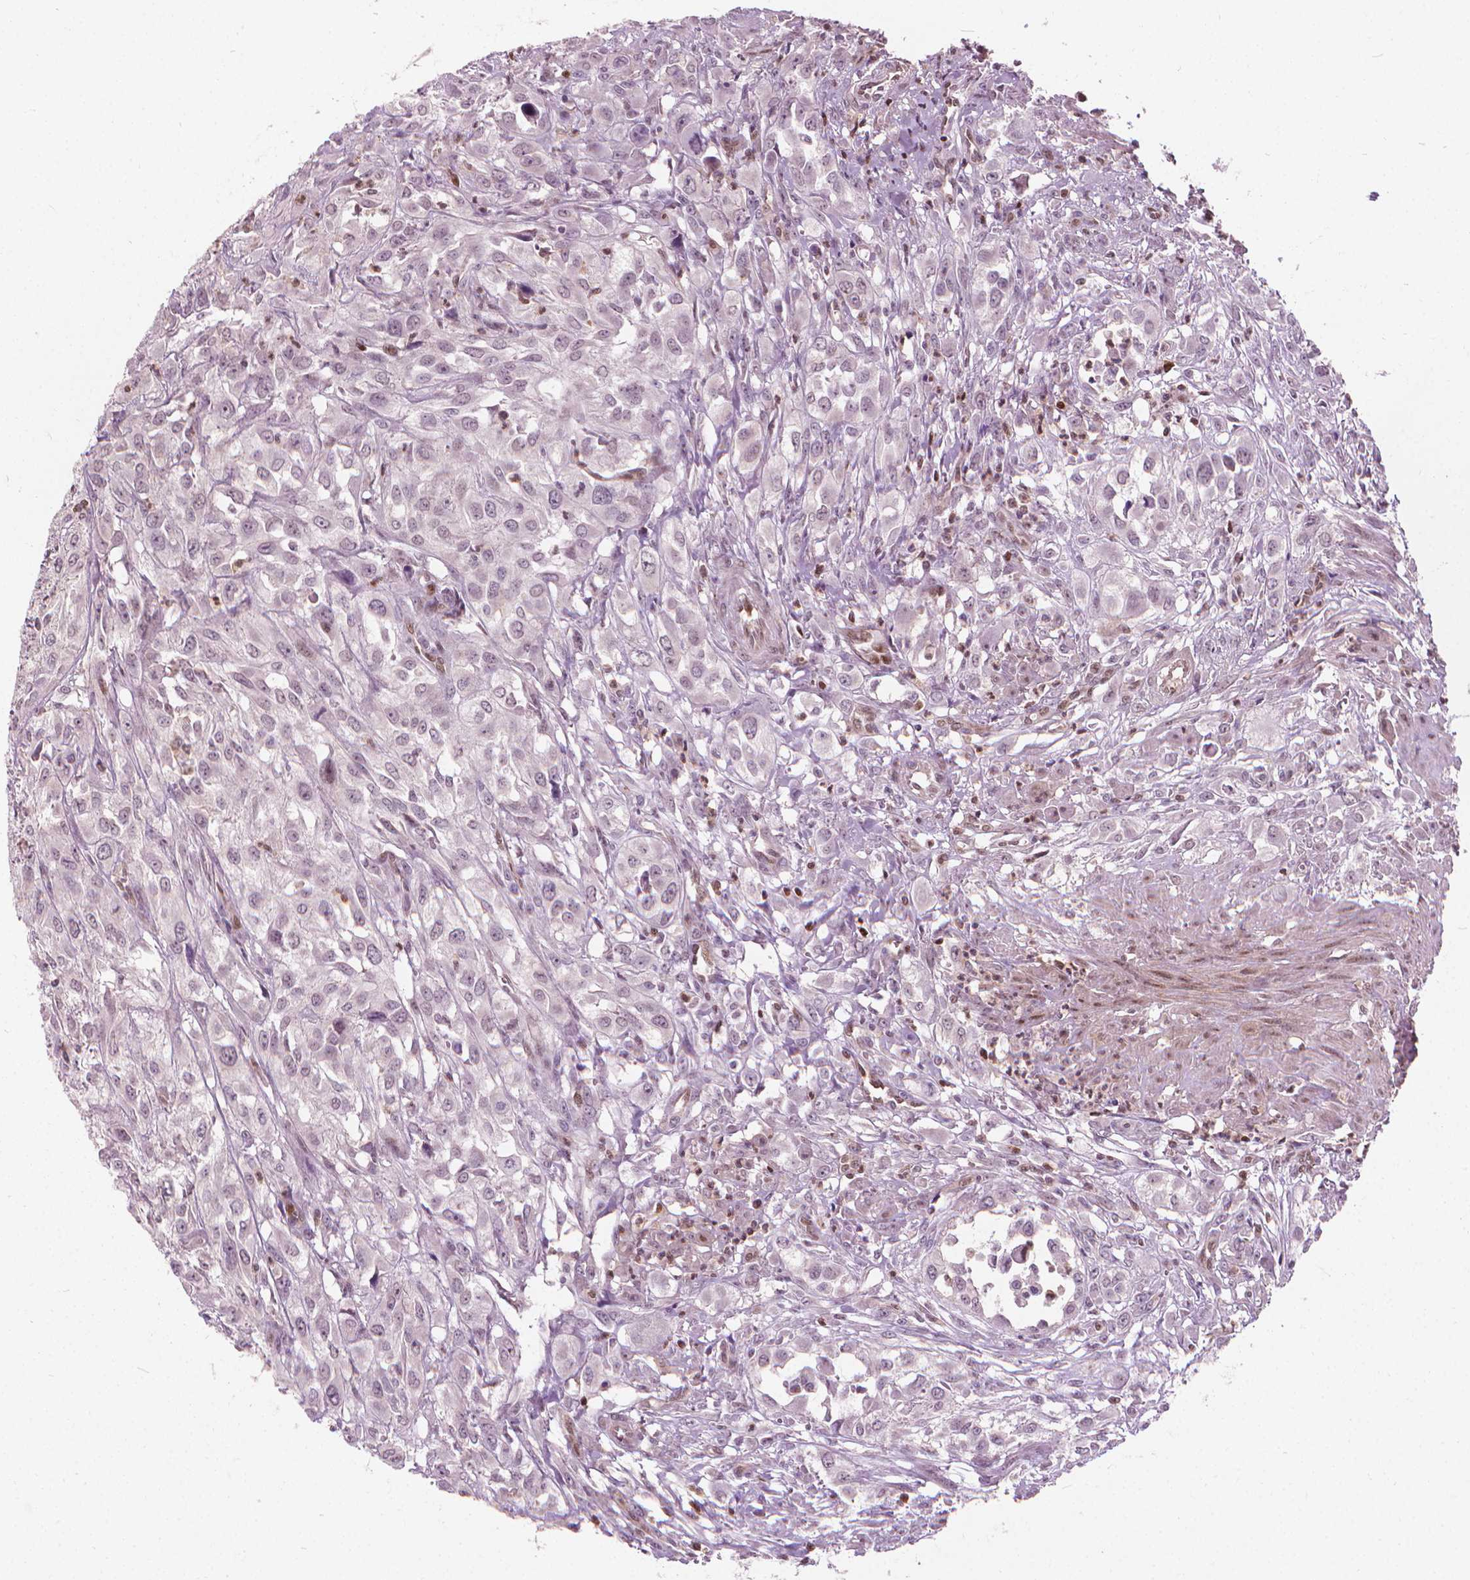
{"staining": {"intensity": "negative", "quantity": "none", "location": "none"}, "tissue": "urothelial cancer", "cell_type": "Tumor cells", "image_type": "cancer", "snomed": [{"axis": "morphology", "description": "Urothelial carcinoma, High grade"}, {"axis": "topography", "description": "Urinary bladder"}], "caption": "Immunohistochemistry (IHC) of urothelial cancer displays no staining in tumor cells.", "gene": "STAT5B", "patient": {"sex": "male", "age": 67}}